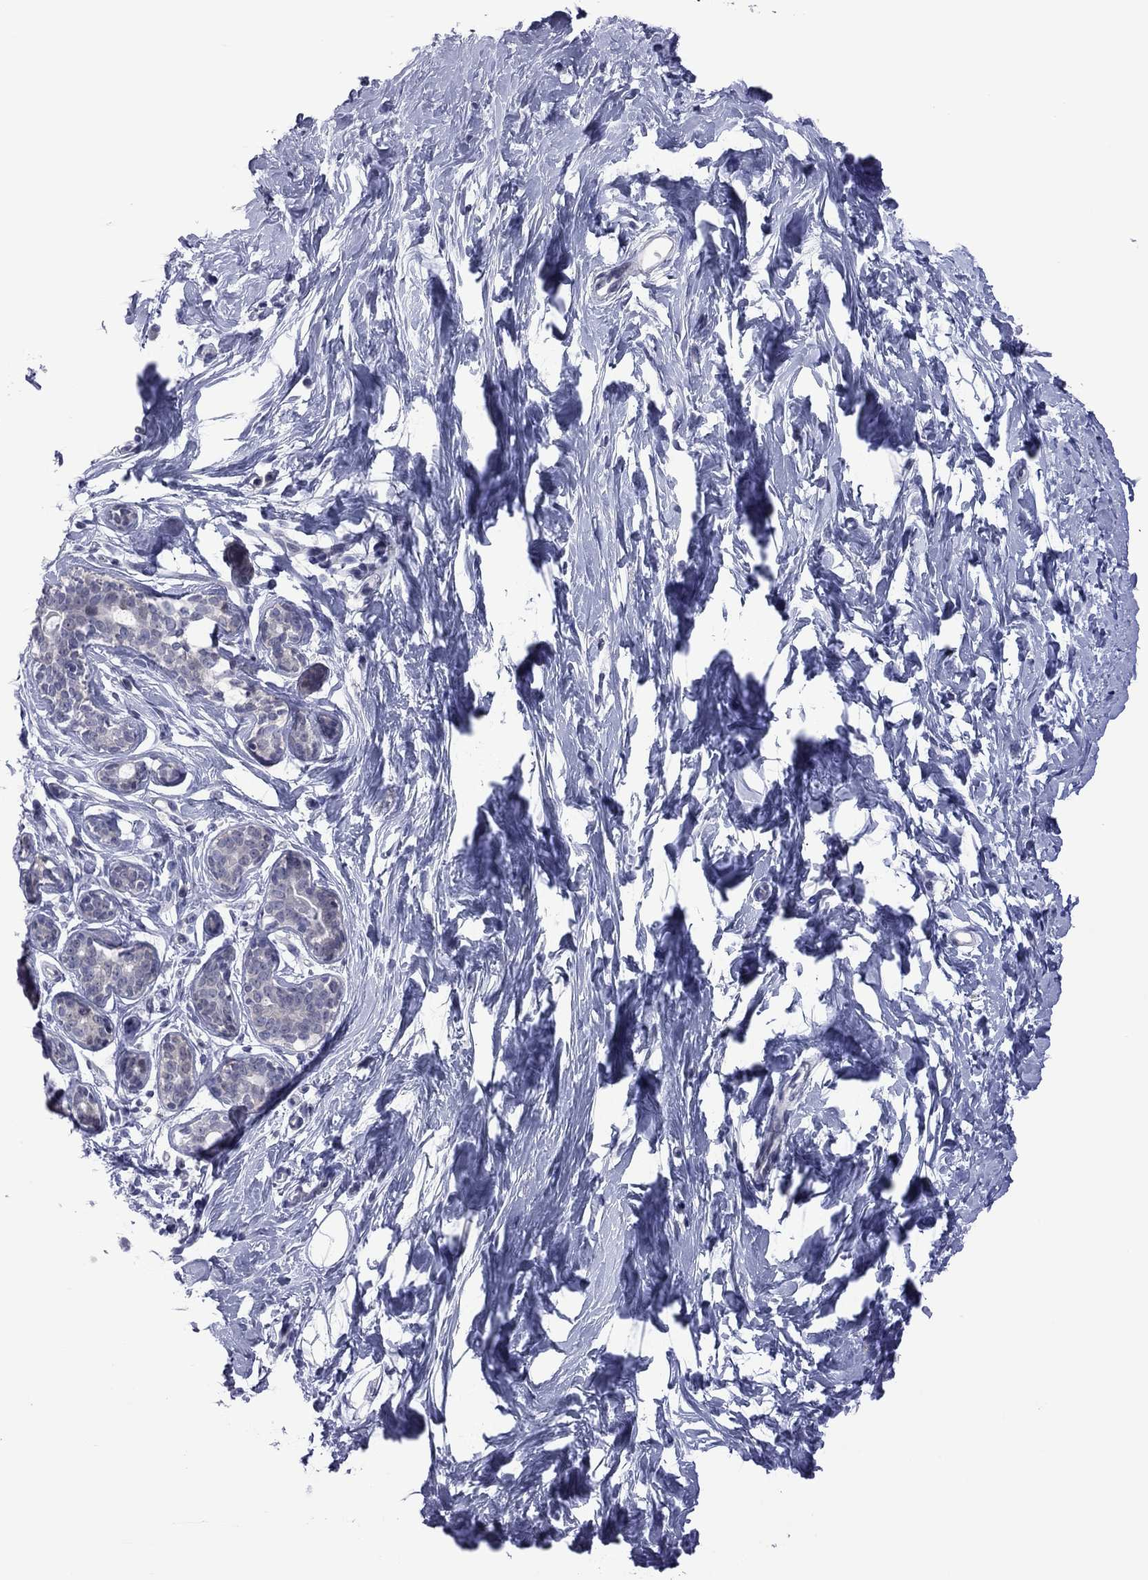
{"staining": {"intensity": "negative", "quantity": "none", "location": "none"}, "tissue": "breast", "cell_type": "Adipocytes", "image_type": "normal", "snomed": [{"axis": "morphology", "description": "Normal tissue, NOS"}, {"axis": "topography", "description": "Breast"}], "caption": "IHC of benign human breast exhibits no expression in adipocytes.", "gene": "POU5F2", "patient": {"sex": "female", "age": 37}}